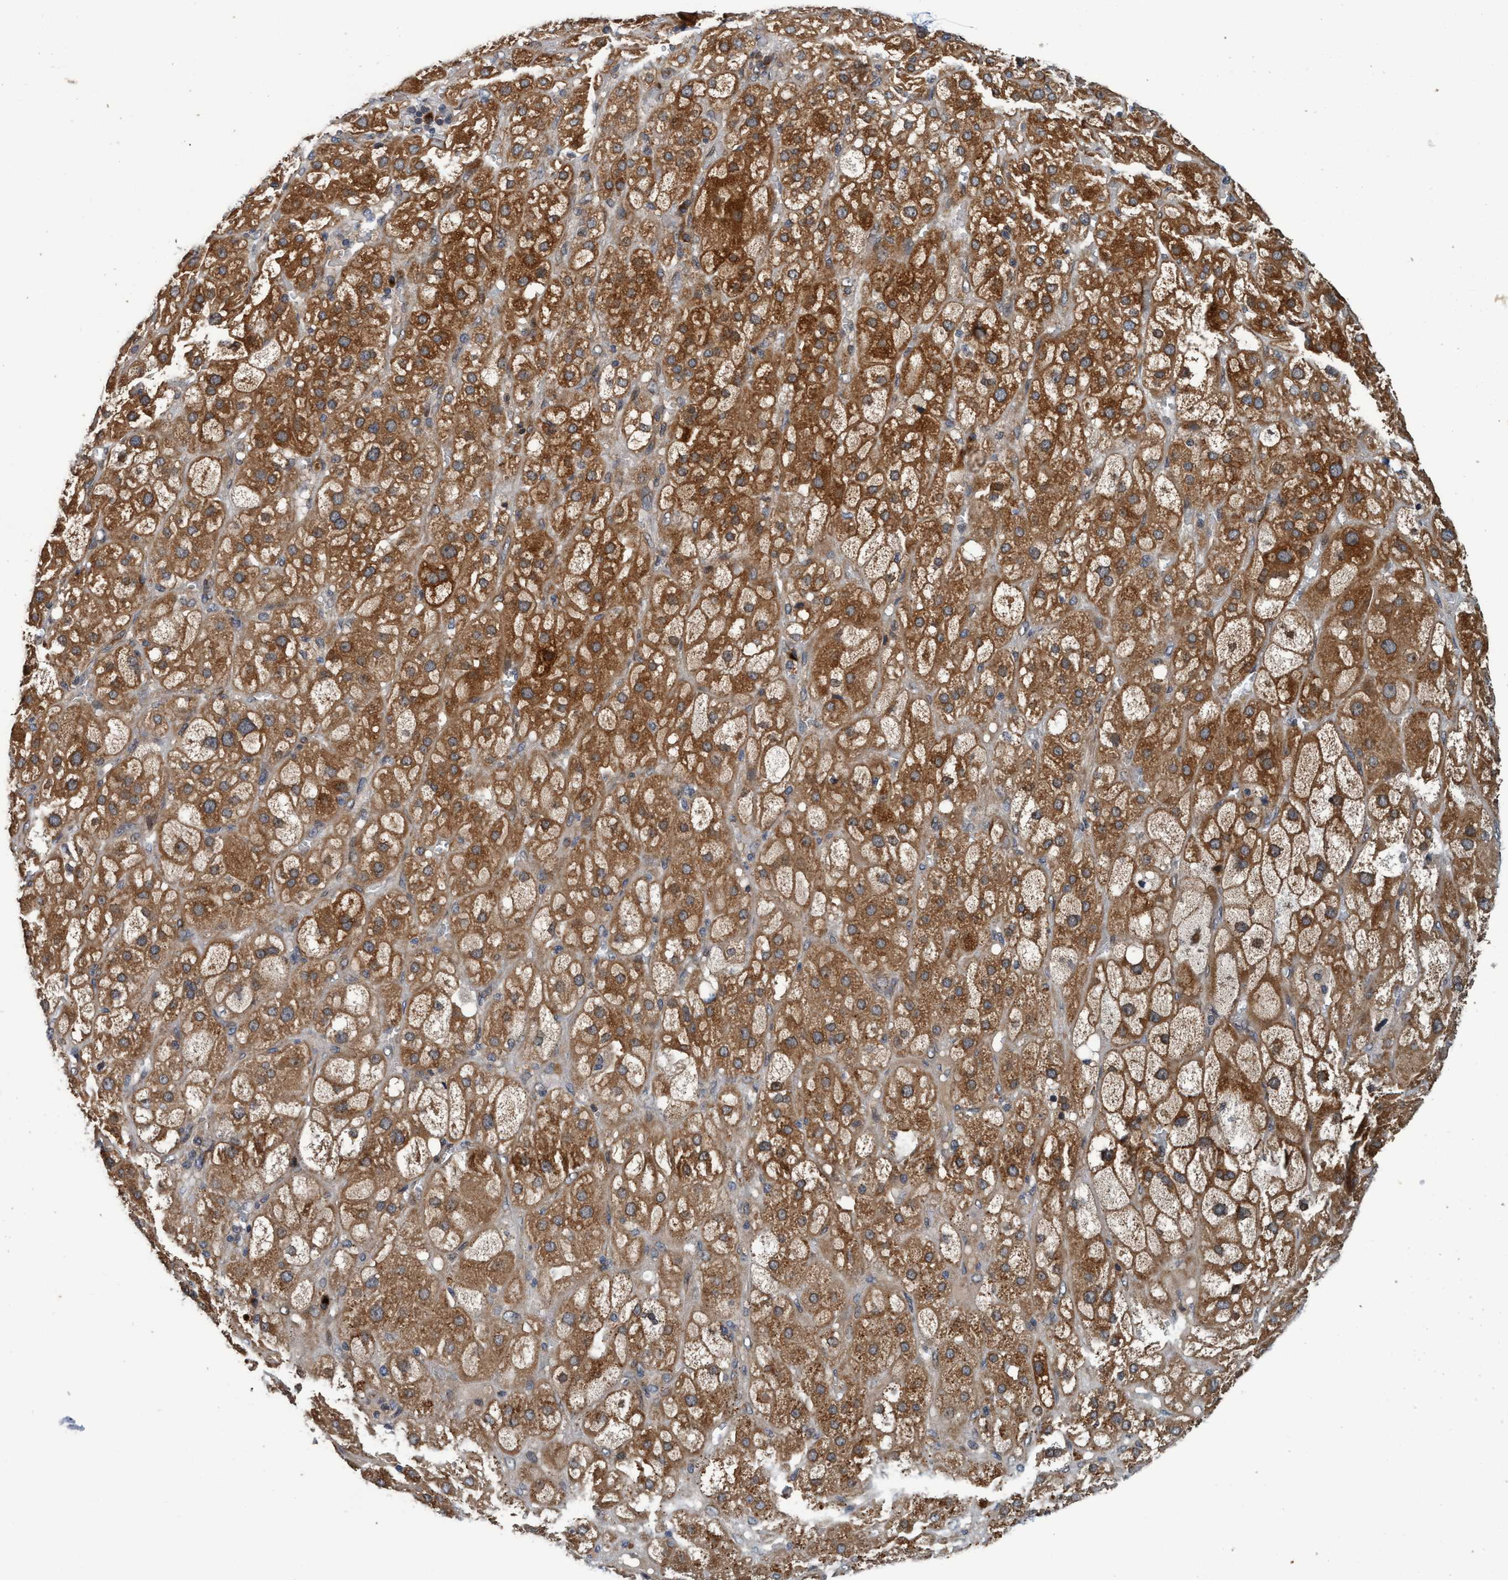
{"staining": {"intensity": "strong", "quantity": ">75%", "location": "cytoplasmic/membranous"}, "tissue": "adrenal gland", "cell_type": "Glandular cells", "image_type": "normal", "snomed": [{"axis": "morphology", "description": "Normal tissue, NOS"}, {"axis": "topography", "description": "Adrenal gland"}], "caption": "A high-resolution photomicrograph shows immunohistochemistry (IHC) staining of normal adrenal gland, which exhibits strong cytoplasmic/membranous expression in approximately >75% of glandular cells.", "gene": "MACC1", "patient": {"sex": "female", "age": 47}}